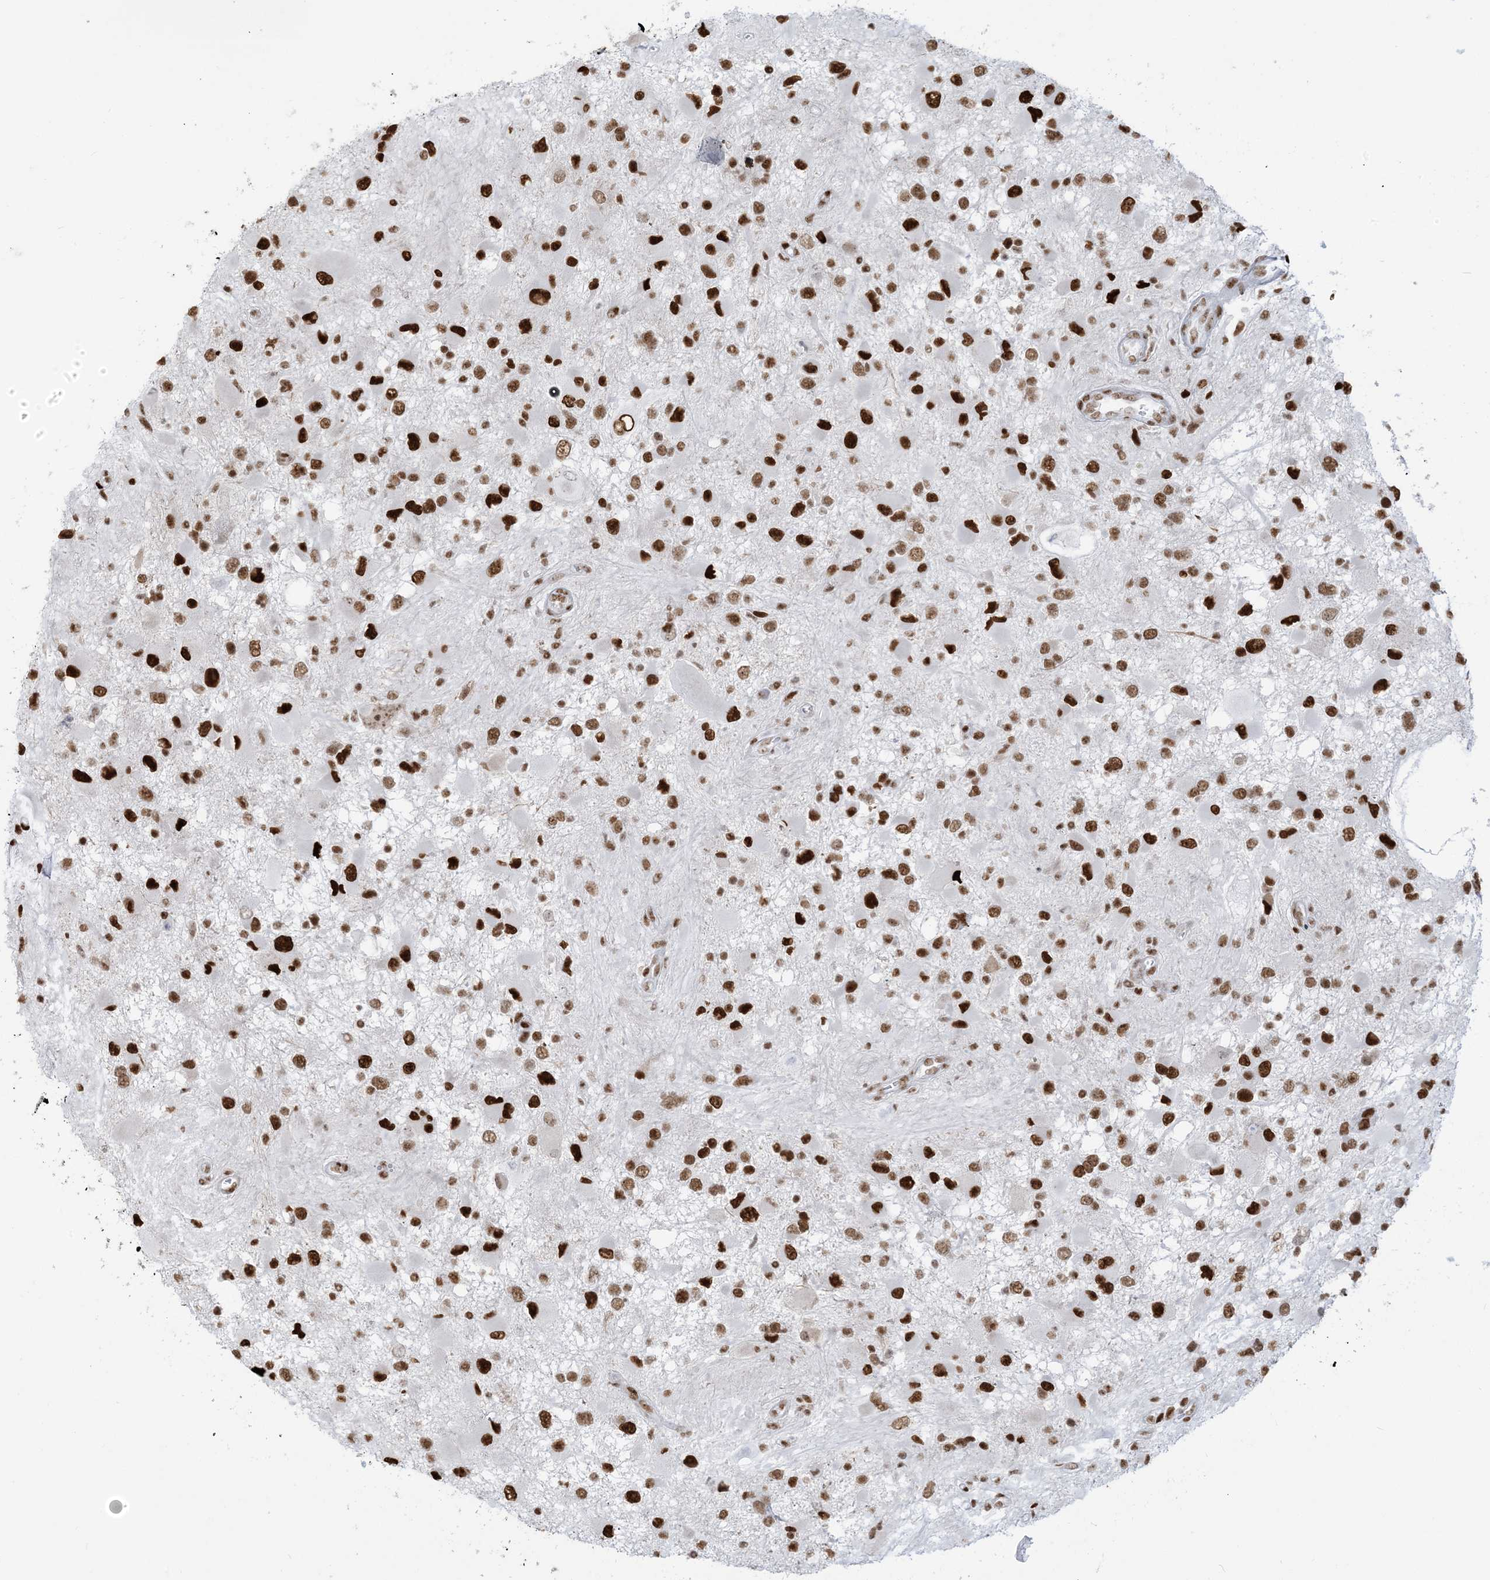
{"staining": {"intensity": "strong", "quantity": ">75%", "location": "nuclear"}, "tissue": "glioma", "cell_type": "Tumor cells", "image_type": "cancer", "snomed": [{"axis": "morphology", "description": "Glioma, malignant, High grade"}, {"axis": "topography", "description": "Brain"}], "caption": "This is a photomicrograph of IHC staining of glioma, which shows strong positivity in the nuclear of tumor cells.", "gene": "STAG1", "patient": {"sex": "male", "age": 53}}